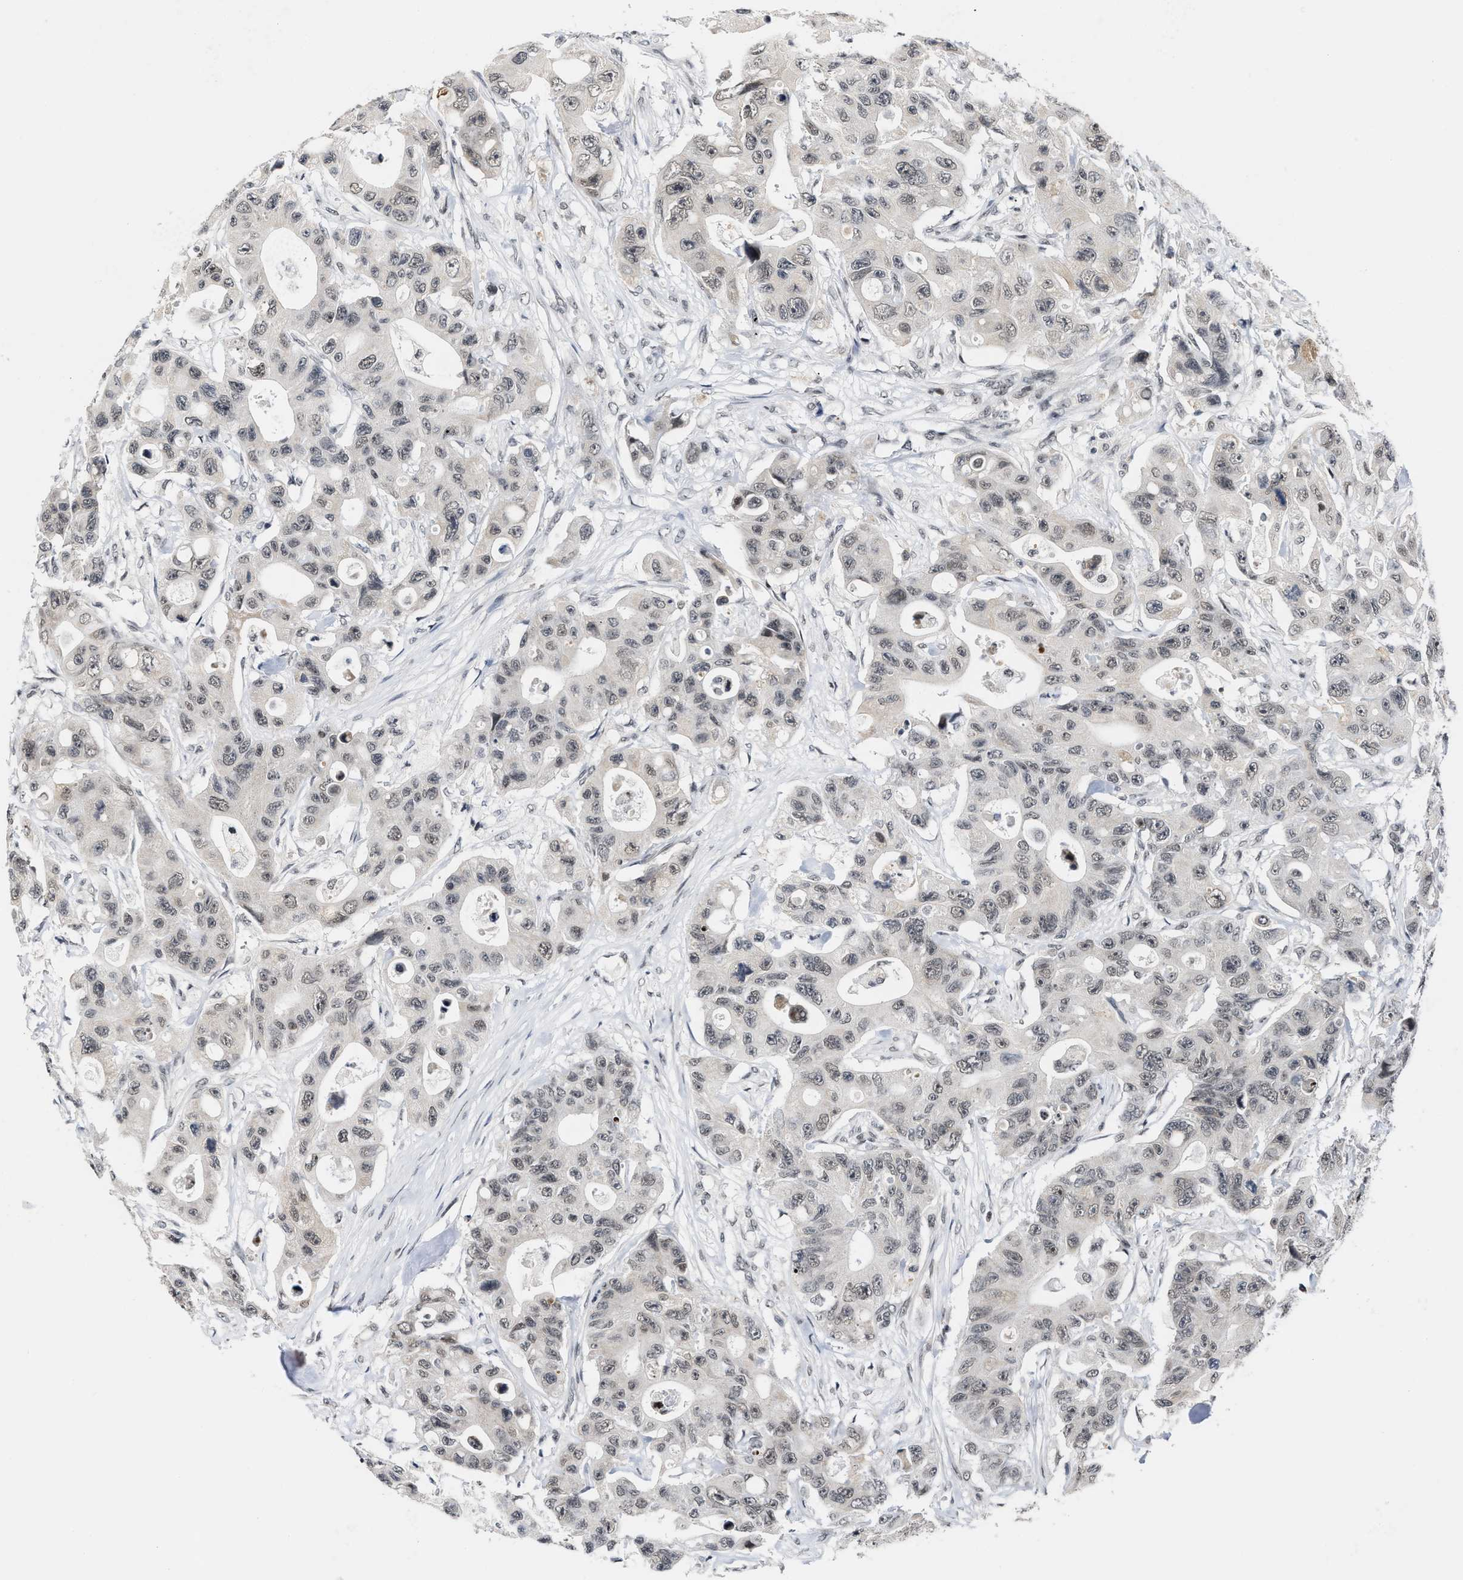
{"staining": {"intensity": "weak", "quantity": ">75%", "location": "nuclear"}, "tissue": "colorectal cancer", "cell_type": "Tumor cells", "image_type": "cancer", "snomed": [{"axis": "morphology", "description": "Adenocarcinoma, NOS"}, {"axis": "topography", "description": "Colon"}], "caption": "Human adenocarcinoma (colorectal) stained for a protein (brown) demonstrates weak nuclear positive positivity in approximately >75% of tumor cells.", "gene": "ANKRD6", "patient": {"sex": "female", "age": 46}}